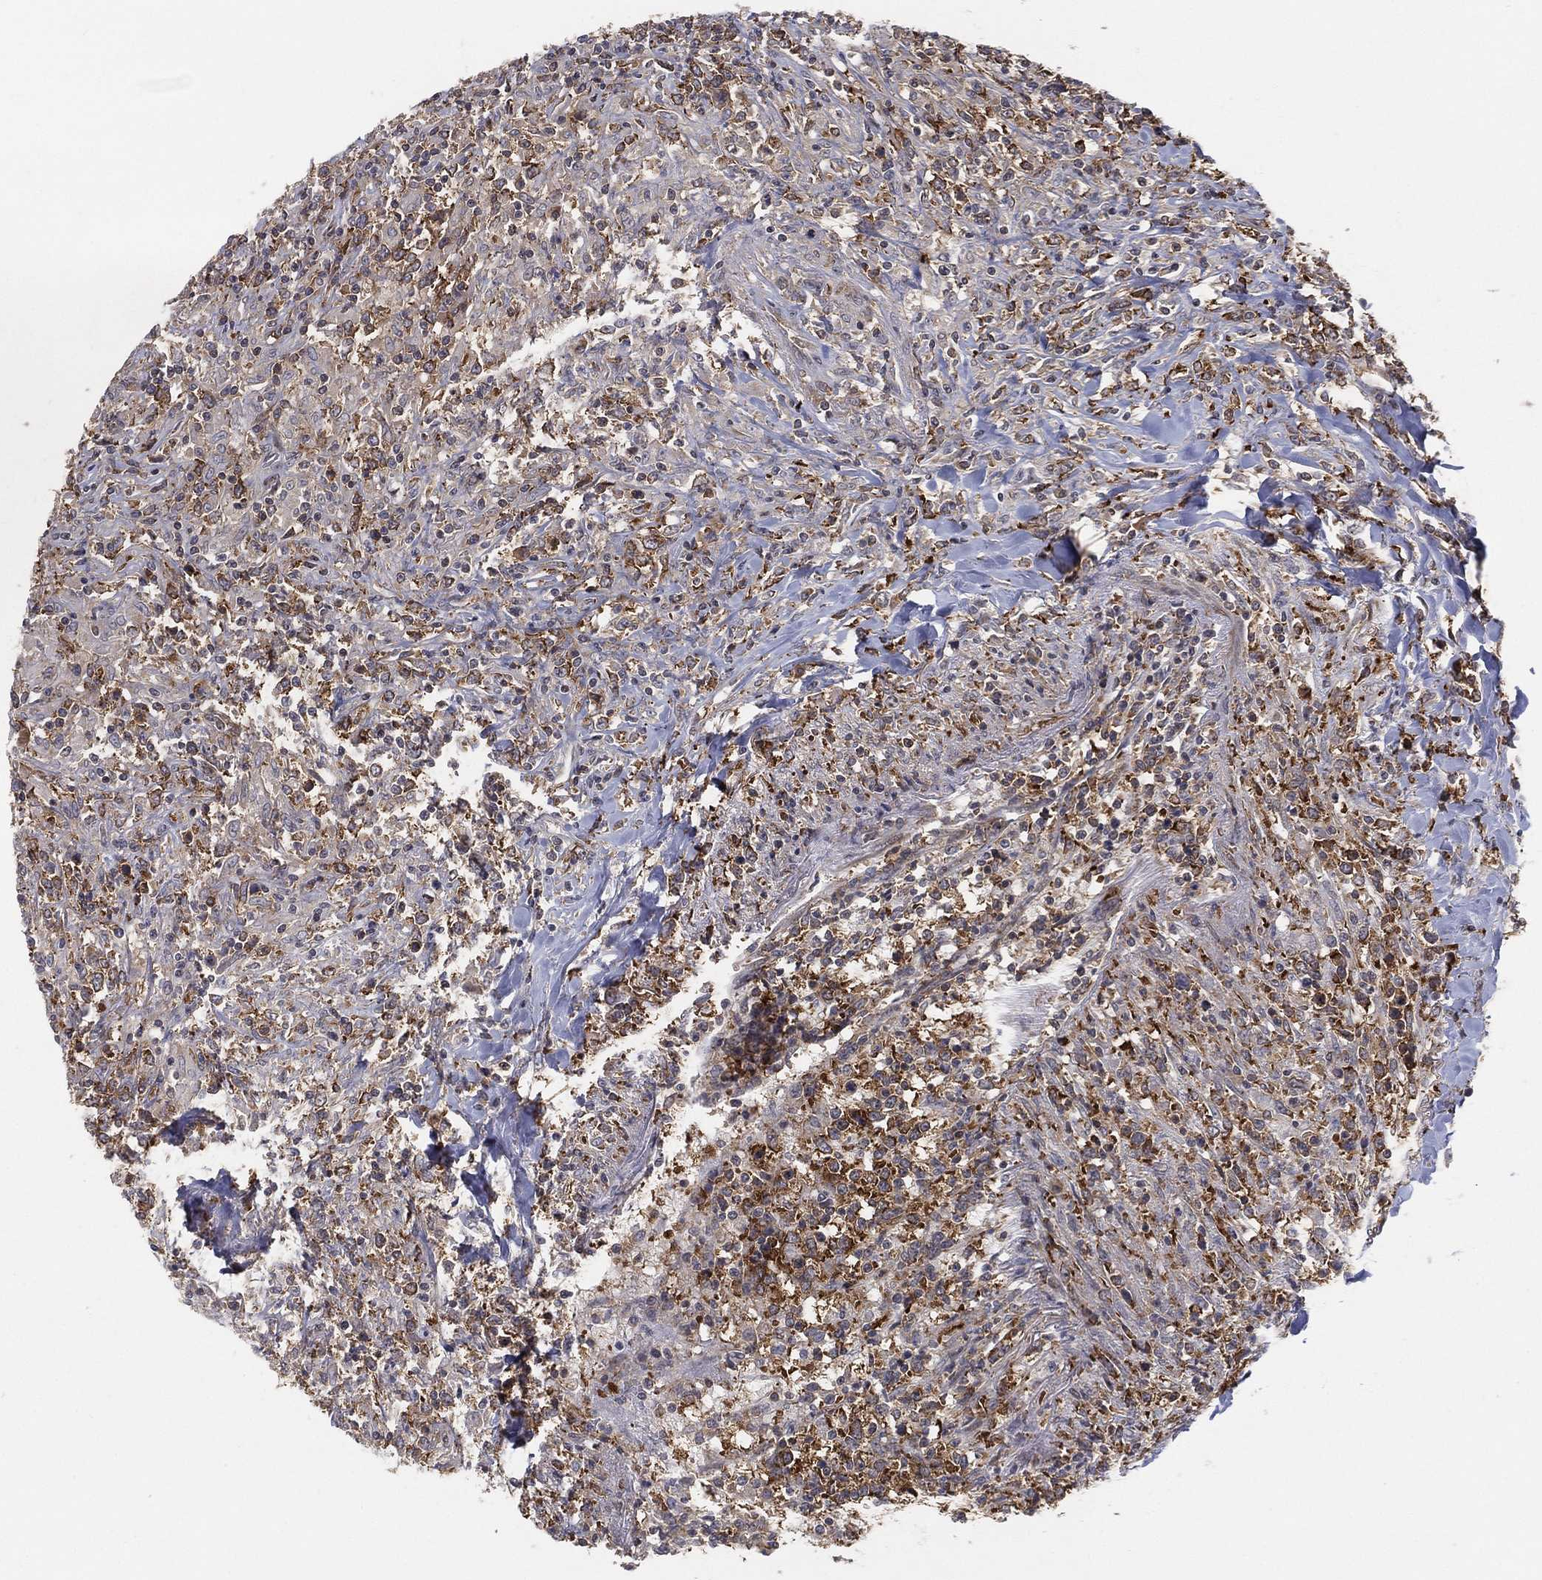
{"staining": {"intensity": "moderate", "quantity": "25%-75%", "location": "cytoplasmic/membranous"}, "tissue": "lymphoma", "cell_type": "Tumor cells", "image_type": "cancer", "snomed": [{"axis": "morphology", "description": "Malignant lymphoma, non-Hodgkin's type, High grade"}, {"axis": "topography", "description": "Lung"}], "caption": "The image exhibits staining of malignant lymphoma, non-Hodgkin's type (high-grade), revealing moderate cytoplasmic/membranous protein expression (brown color) within tumor cells.", "gene": "TMTC4", "patient": {"sex": "male", "age": 79}}